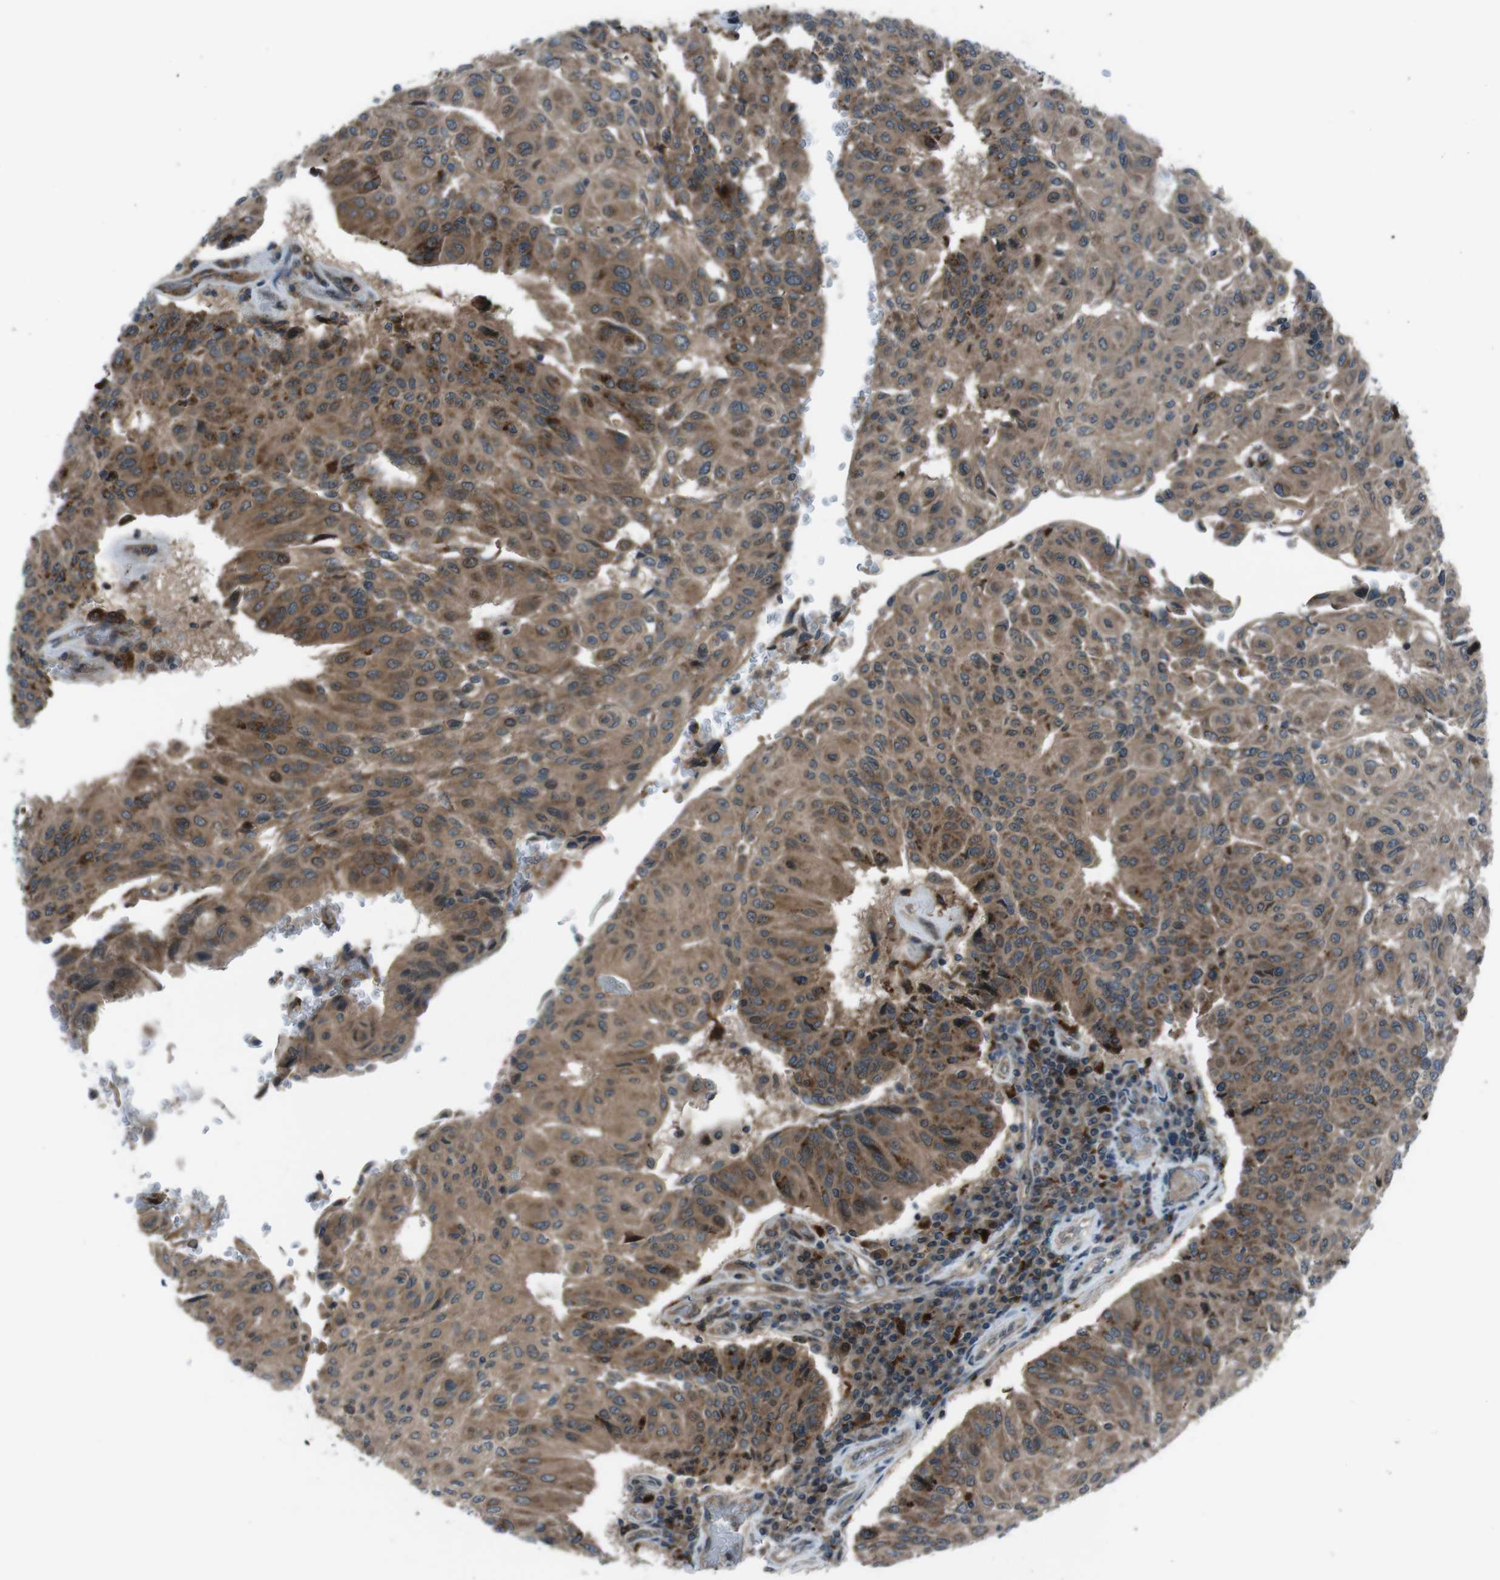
{"staining": {"intensity": "moderate", "quantity": ">75%", "location": "cytoplasmic/membranous"}, "tissue": "urothelial cancer", "cell_type": "Tumor cells", "image_type": "cancer", "snomed": [{"axis": "morphology", "description": "Urothelial carcinoma, High grade"}, {"axis": "topography", "description": "Urinary bladder"}], "caption": "Protein expression analysis of high-grade urothelial carcinoma demonstrates moderate cytoplasmic/membranous positivity in approximately >75% of tumor cells.", "gene": "SLC27A4", "patient": {"sex": "male", "age": 66}}